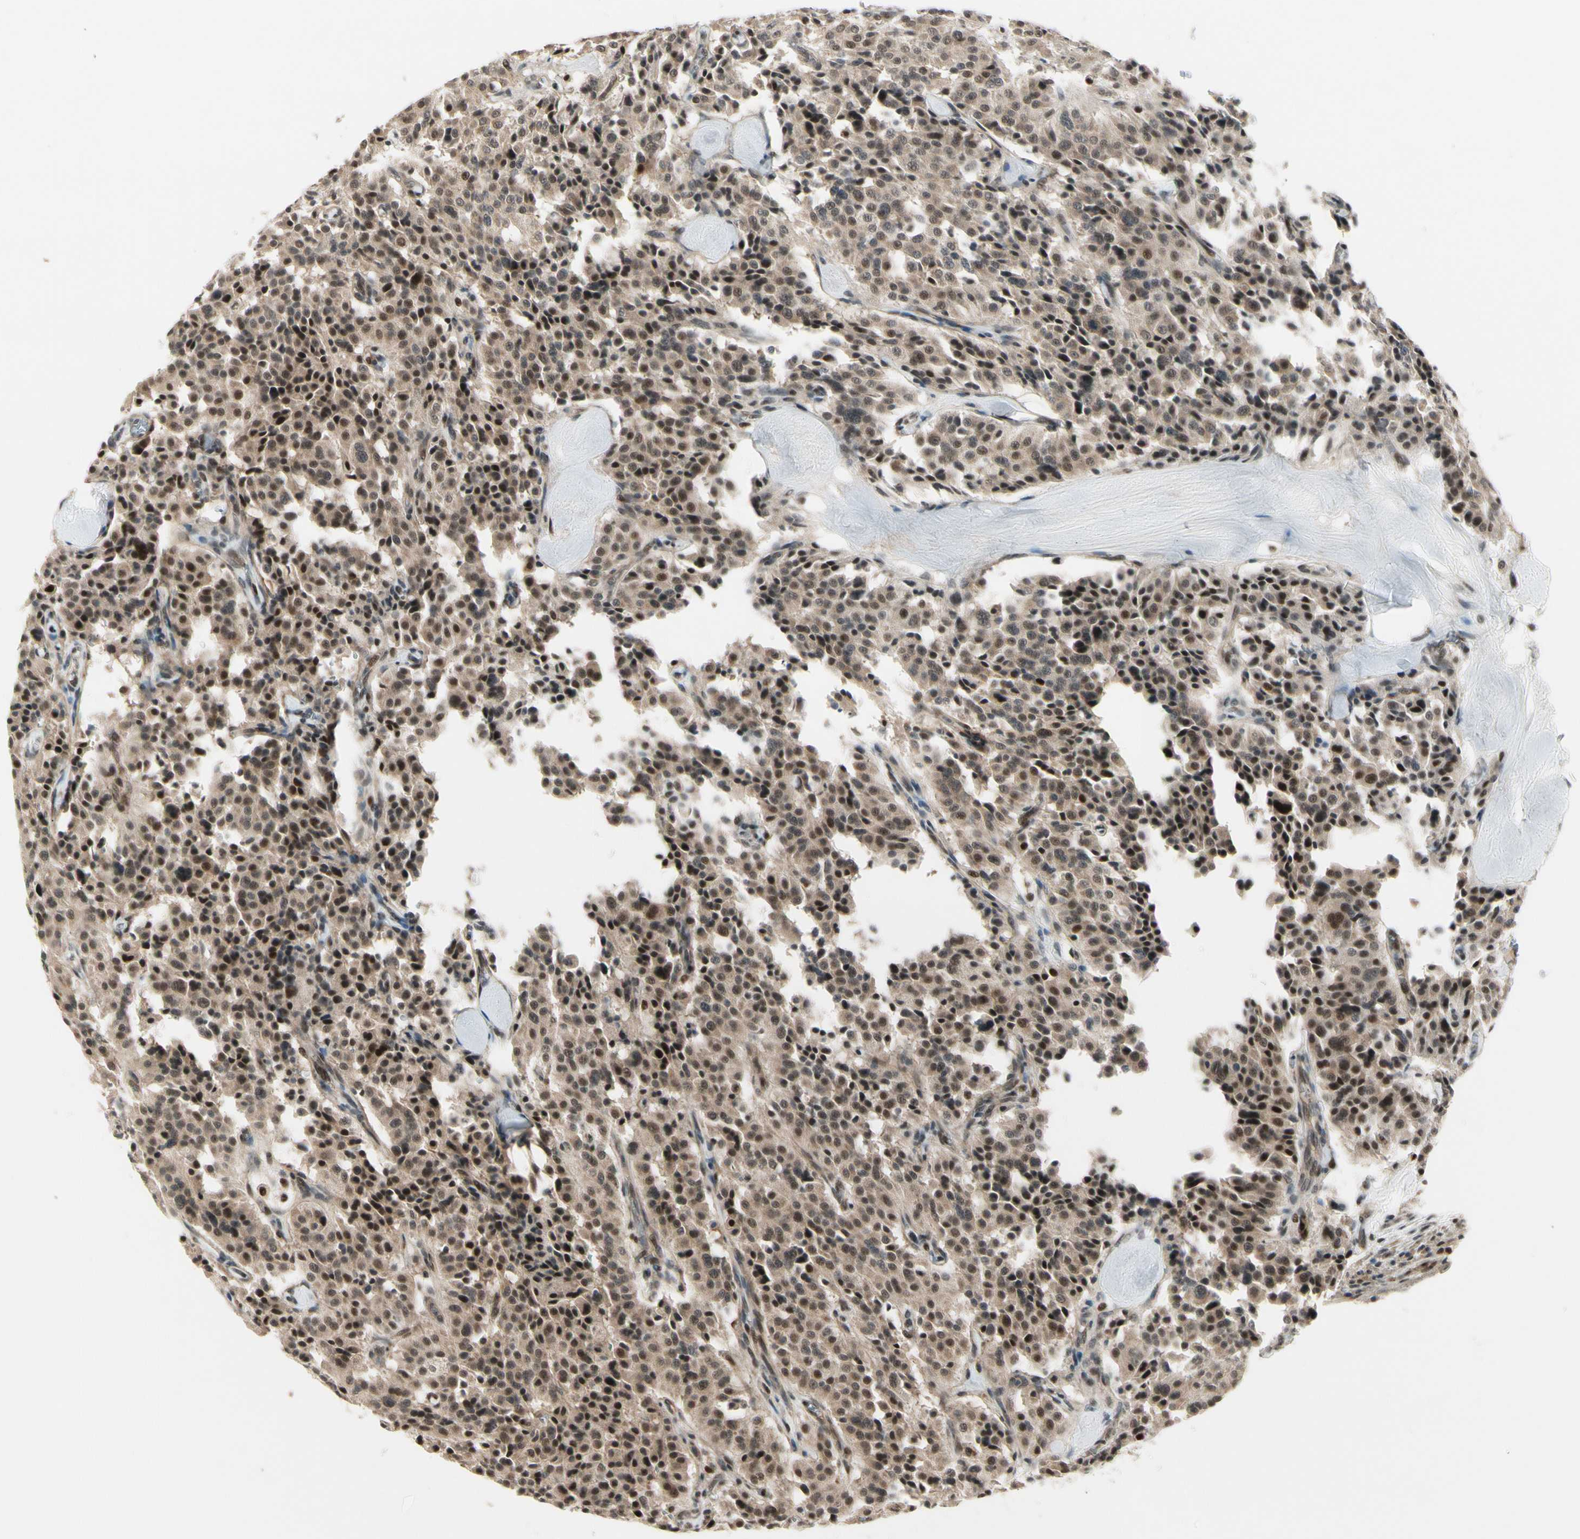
{"staining": {"intensity": "moderate", "quantity": "25%-75%", "location": "nuclear"}, "tissue": "carcinoid", "cell_type": "Tumor cells", "image_type": "cancer", "snomed": [{"axis": "morphology", "description": "Carcinoid, malignant, NOS"}, {"axis": "topography", "description": "Lung"}], "caption": "DAB immunohistochemical staining of human malignant carcinoid shows moderate nuclear protein staining in approximately 25%-75% of tumor cells.", "gene": "CDK11A", "patient": {"sex": "male", "age": 30}}